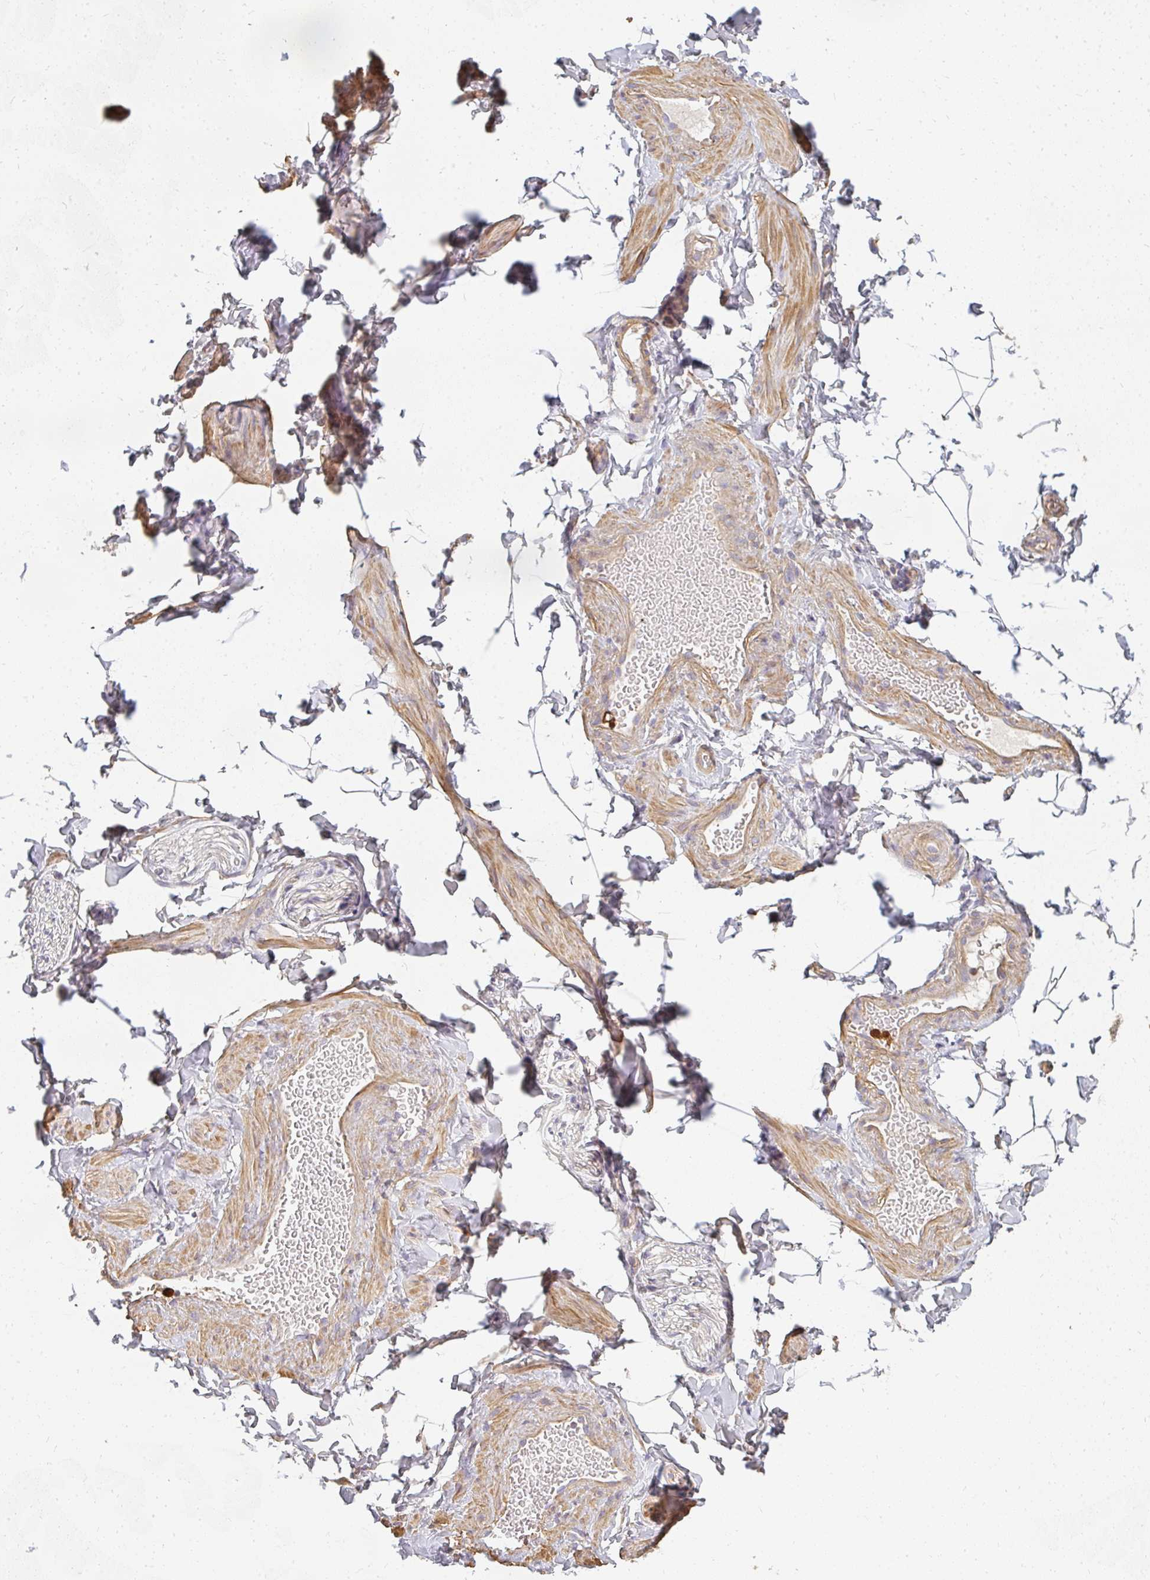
{"staining": {"intensity": "negative", "quantity": "none", "location": "none"}, "tissue": "adipose tissue", "cell_type": "Adipocytes", "image_type": "normal", "snomed": [{"axis": "morphology", "description": "Normal tissue, NOS"}, {"axis": "topography", "description": "Soft tissue"}, {"axis": "topography", "description": "Adipose tissue"}, {"axis": "topography", "description": "Vascular tissue"}, {"axis": "topography", "description": "Peripheral nerve tissue"}], "caption": "A histopathology image of human adipose tissue is negative for staining in adipocytes. (Immunohistochemistry, brightfield microscopy, high magnification).", "gene": "CNTRL", "patient": {"sex": "male", "age": 29}}